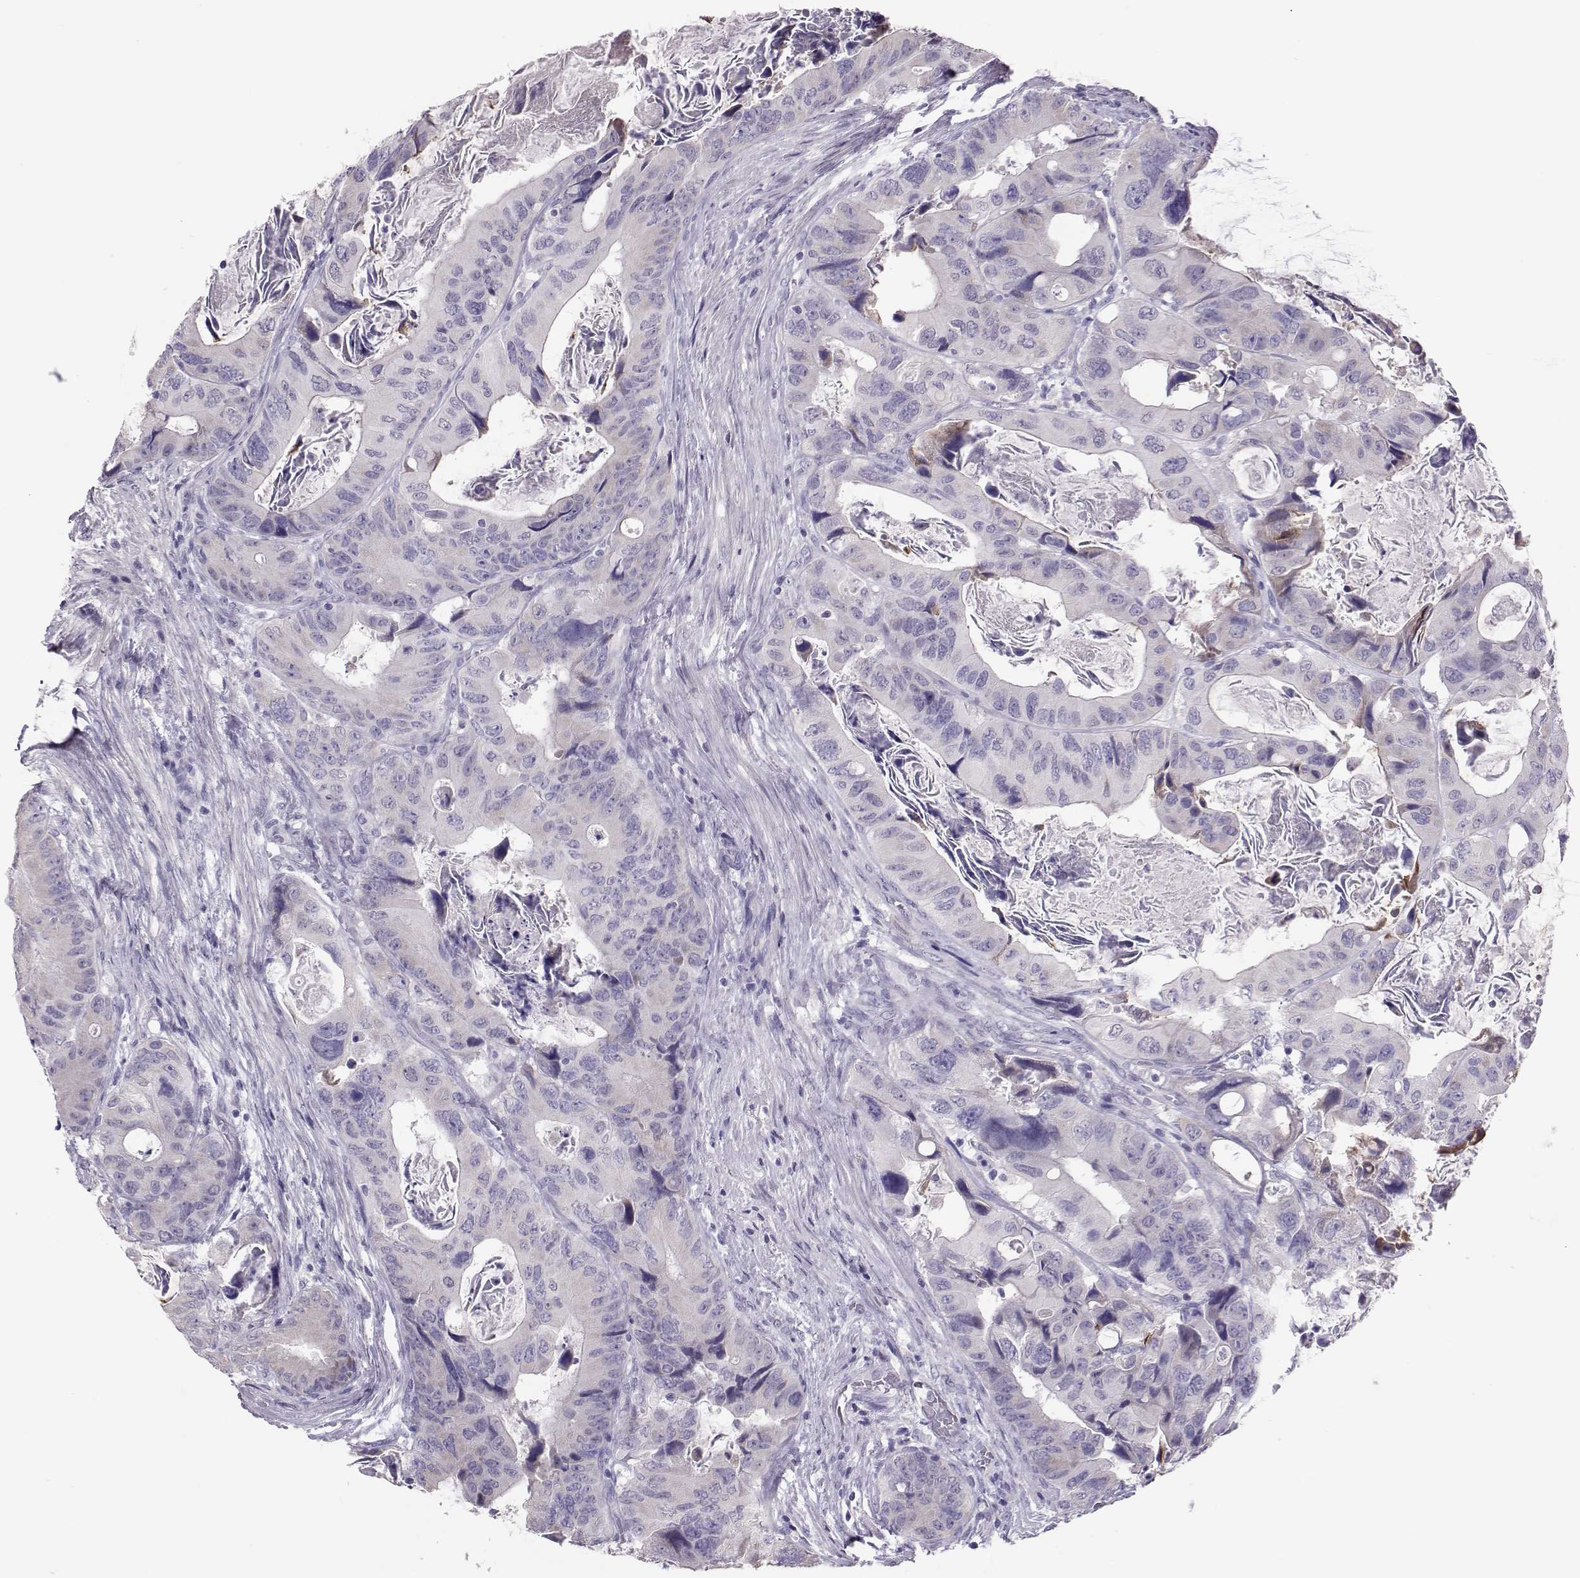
{"staining": {"intensity": "negative", "quantity": "none", "location": "none"}, "tissue": "colorectal cancer", "cell_type": "Tumor cells", "image_type": "cancer", "snomed": [{"axis": "morphology", "description": "Adenocarcinoma, NOS"}, {"axis": "topography", "description": "Rectum"}], "caption": "High power microscopy photomicrograph of an immunohistochemistry (IHC) image of colorectal cancer (adenocarcinoma), revealing no significant positivity in tumor cells.", "gene": "DNAAF1", "patient": {"sex": "male", "age": 64}}